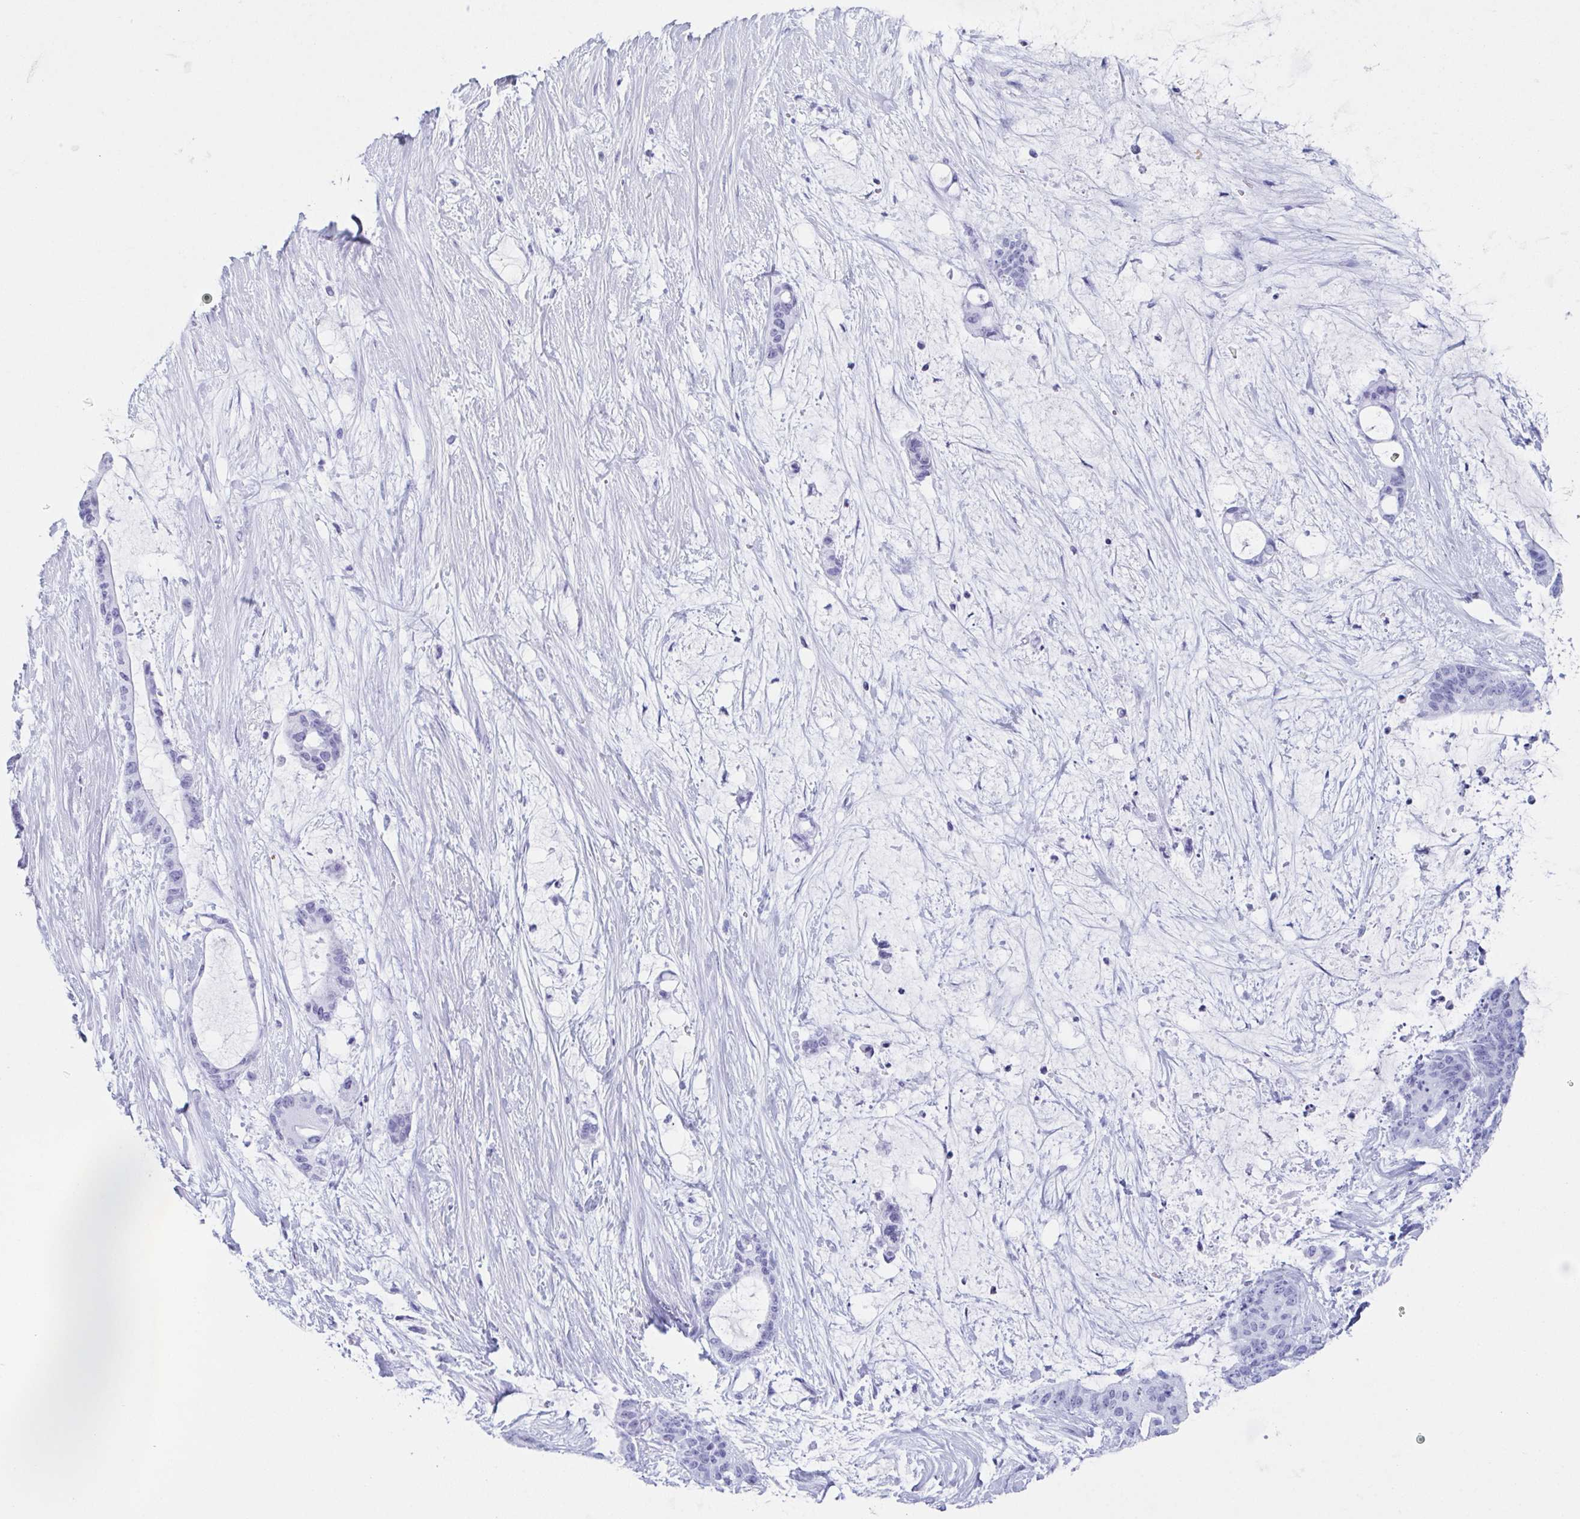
{"staining": {"intensity": "negative", "quantity": "none", "location": "none"}, "tissue": "liver cancer", "cell_type": "Tumor cells", "image_type": "cancer", "snomed": [{"axis": "morphology", "description": "Normal tissue, NOS"}, {"axis": "morphology", "description": "Cholangiocarcinoma"}, {"axis": "topography", "description": "Liver"}, {"axis": "topography", "description": "Peripheral nerve tissue"}], "caption": "Liver cholangiocarcinoma was stained to show a protein in brown. There is no significant positivity in tumor cells.", "gene": "LYRM2", "patient": {"sex": "female", "age": 73}}